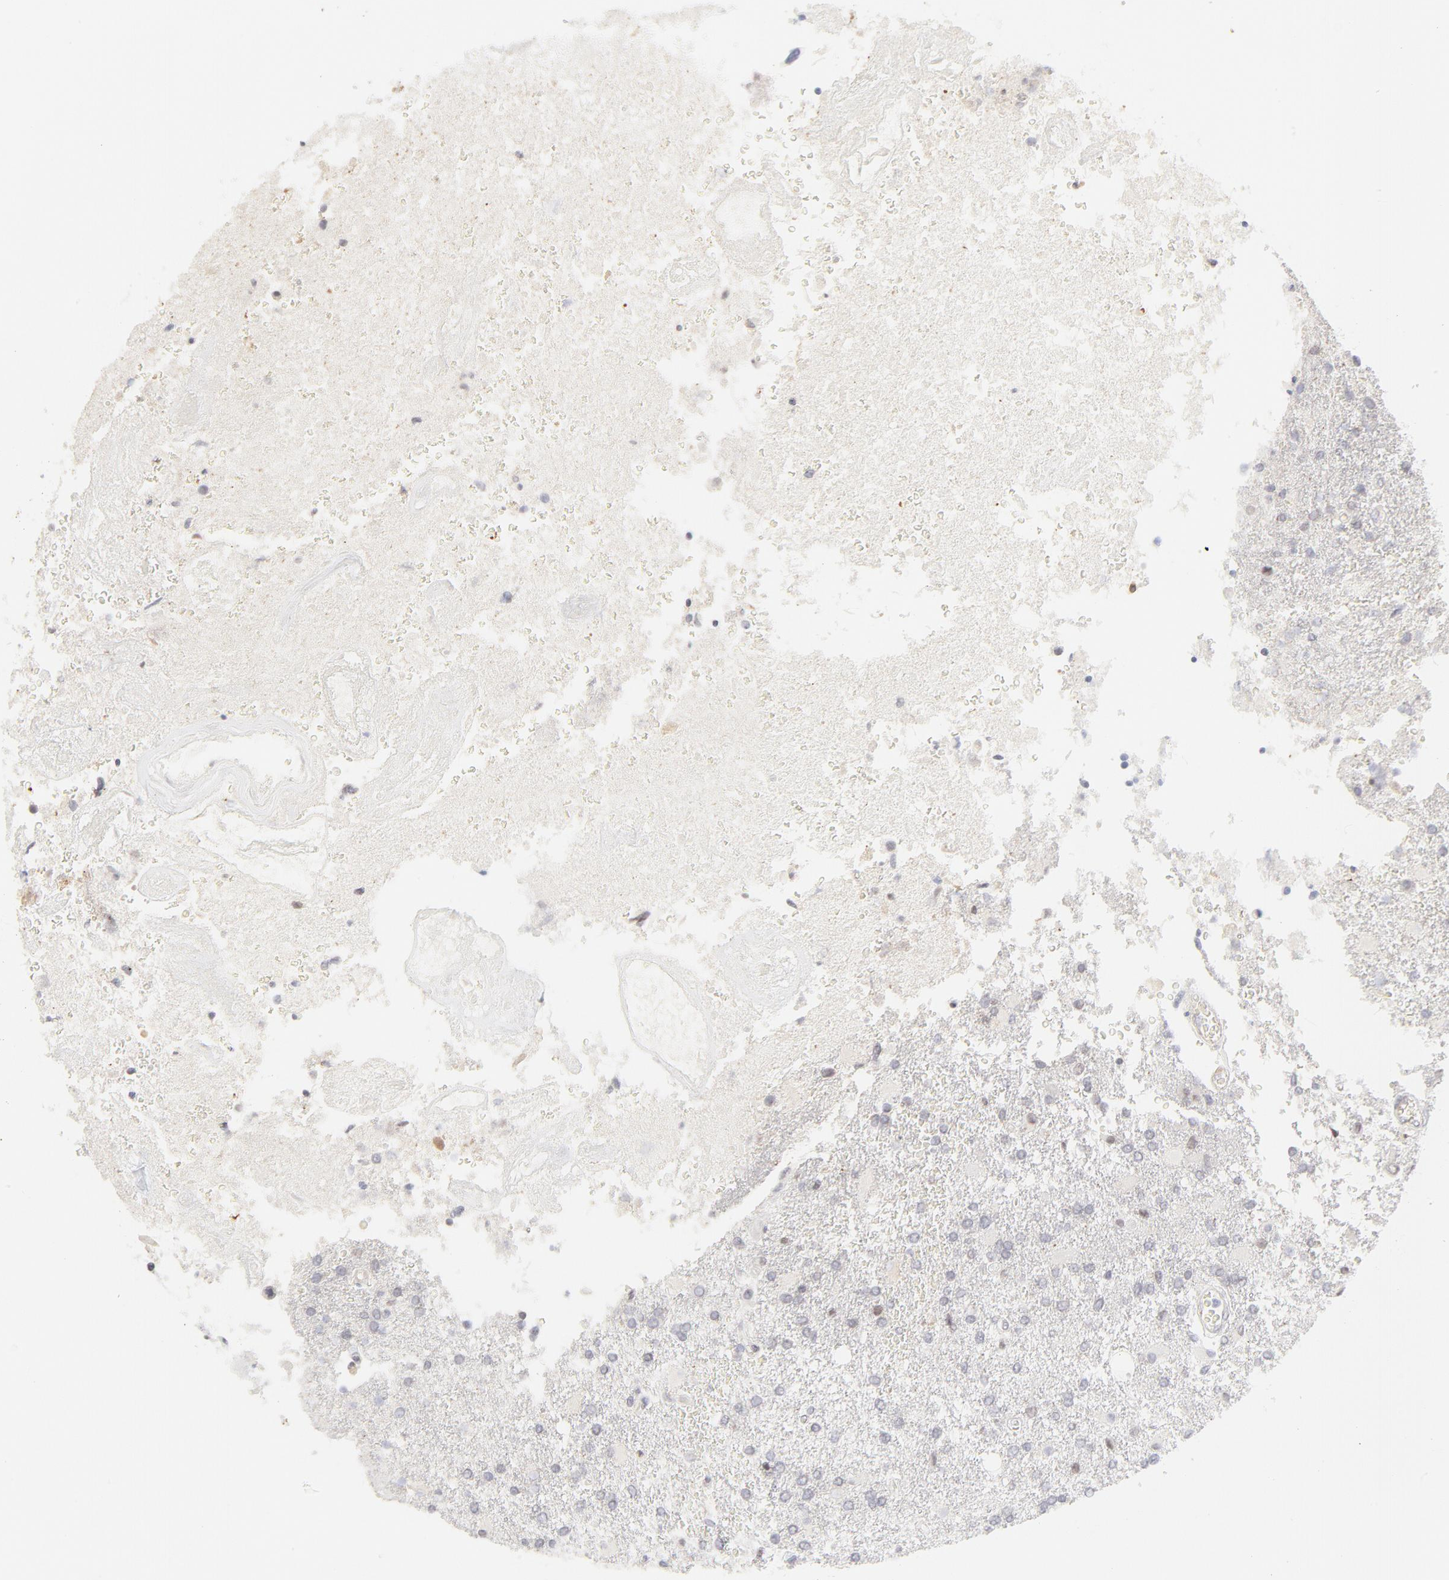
{"staining": {"intensity": "negative", "quantity": "none", "location": "none"}, "tissue": "glioma", "cell_type": "Tumor cells", "image_type": "cancer", "snomed": [{"axis": "morphology", "description": "Glioma, malignant, High grade"}, {"axis": "topography", "description": "Cerebral cortex"}], "caption": "Immunohistochemistry (IHC) photomicrograph of neoplastic tissue: human glioma stained with DAB (3,3'-diaminobenzidine) displays no significant protein staining in tumor cells.", "gene": "PBX3", "patient": {"sex": "male", "age": 79}}